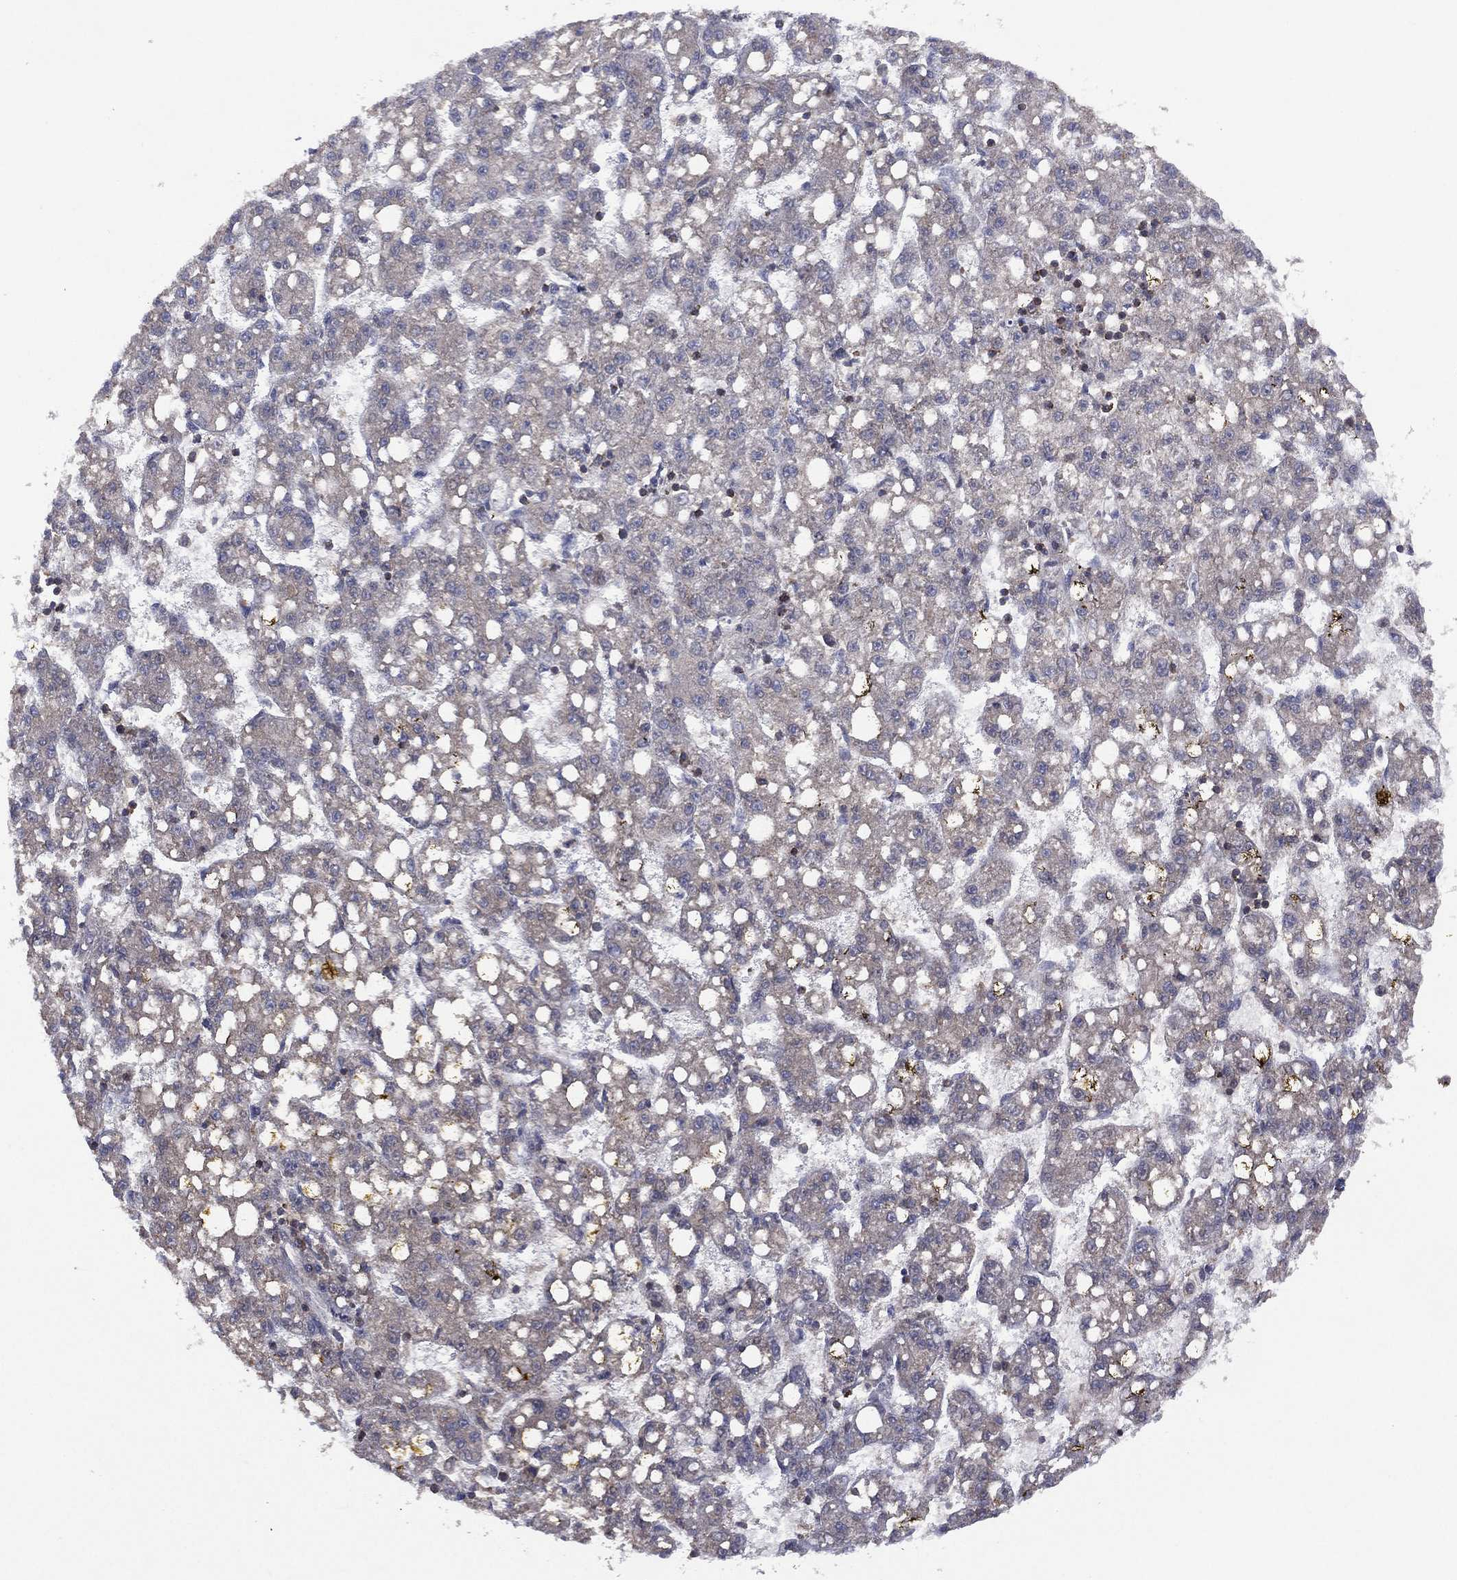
{"staining": {"intensity": "negative", "quantity": "none", "location": "none"}, "tissue": "liver cancer", "cell_type": "Tumor cells", "image_type": "cancer", "snomed": [{"axis": "morphology", "description": "Carcinoma, Hepatocellular, NOS"}, {"axis": "topography", "description": "Liver"}], "caption": "Immunohistochemistry (IHC) image of neoplastic tissue: human hepatocellular carcinoma (liver) stained with DAB displays no significant protein positivity in tumor cells.", "gene": "DOCK8", "patient": {"sex": "female", "age": 65}}